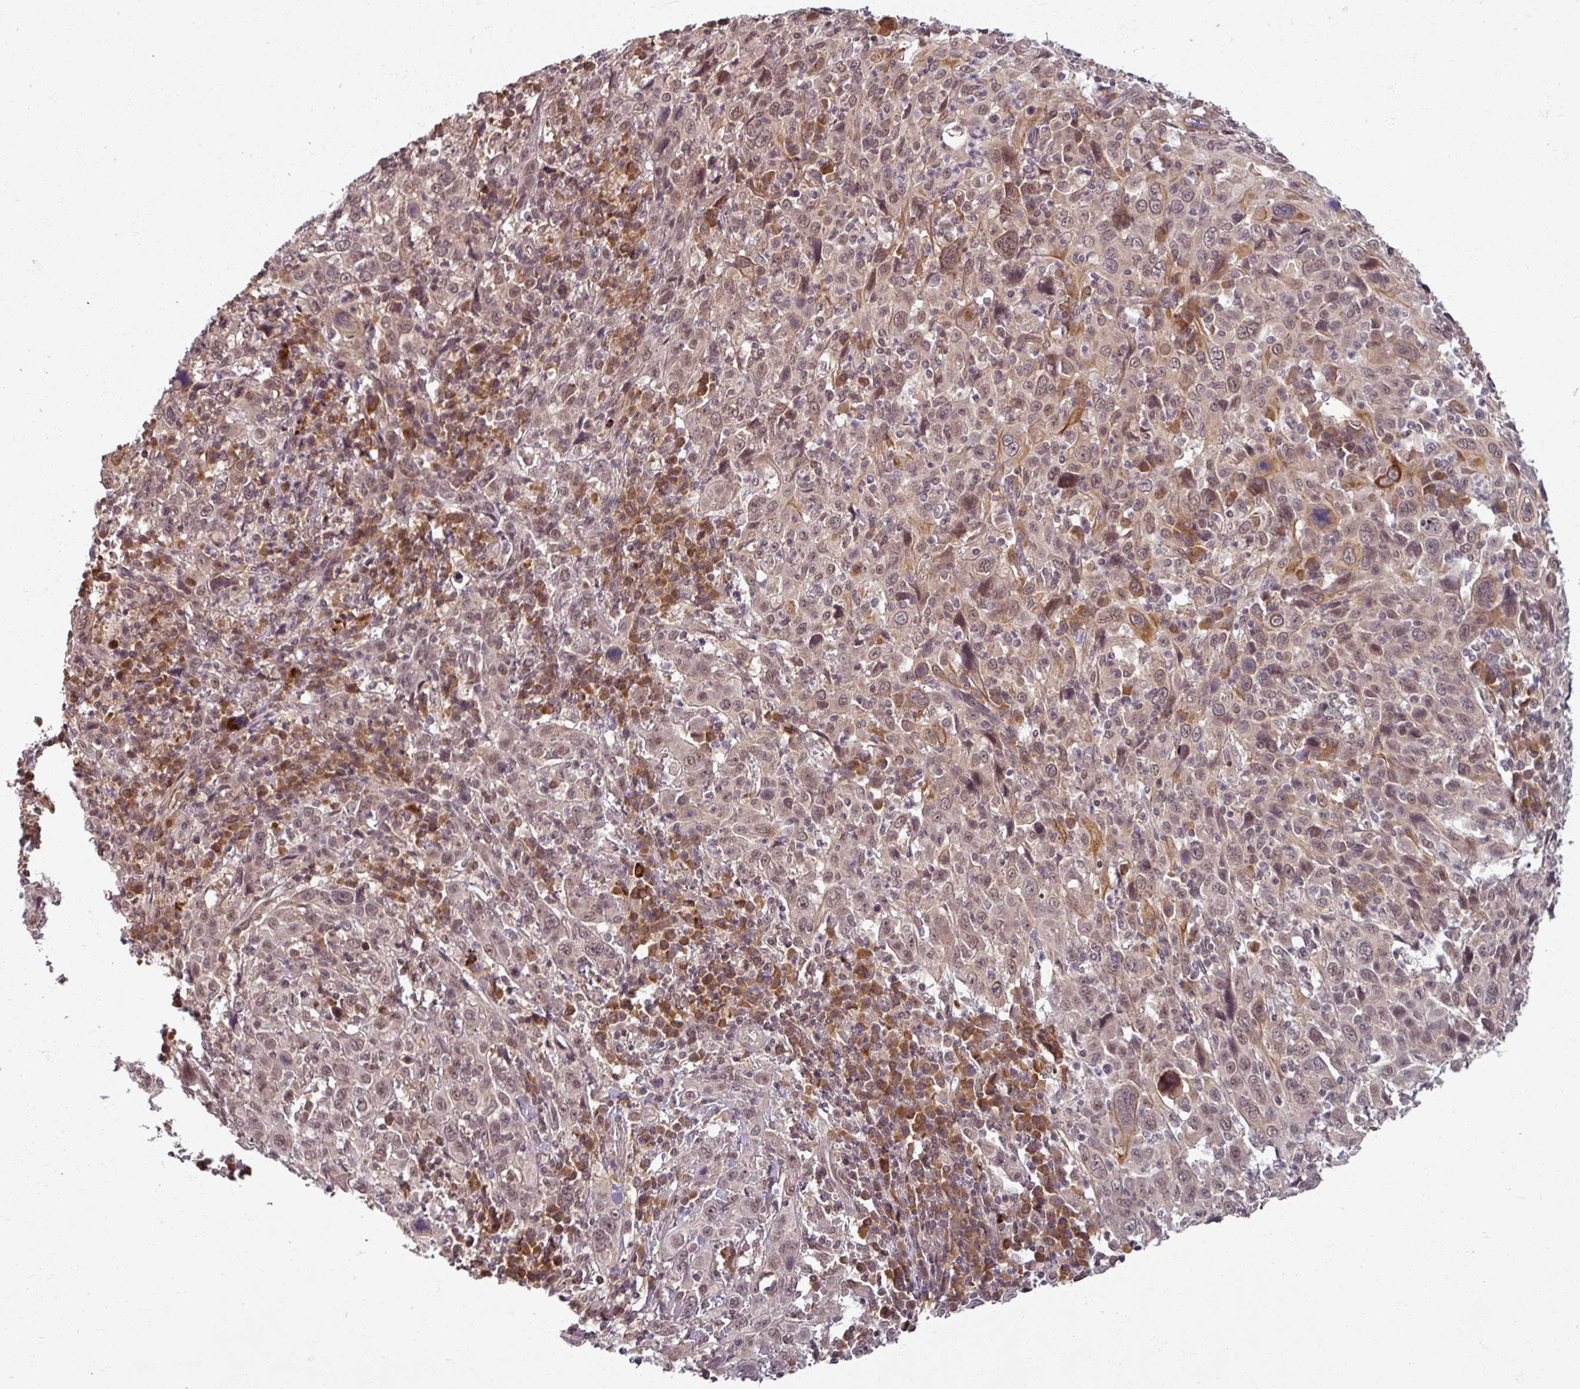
{"staining": {"intensity": "moderate", "quantity": "<25%", "location": "nuclear"}, "tissue": "cervical cancer", "cell_type": "Tumor cells", "image_type": "cancer", "snomed": [{"axis": "morphology", "description": "Squamous cell carcinoma, NOS"}, {"axis": "topography", "description": "Cervix"}], "caption": "Squamous cell carcinoma (cervical) stained with a protein marker reveals moderate staining in tumor cells.", "gene": "POLR2G", "patient": {"sex": "female", "age": 46}}